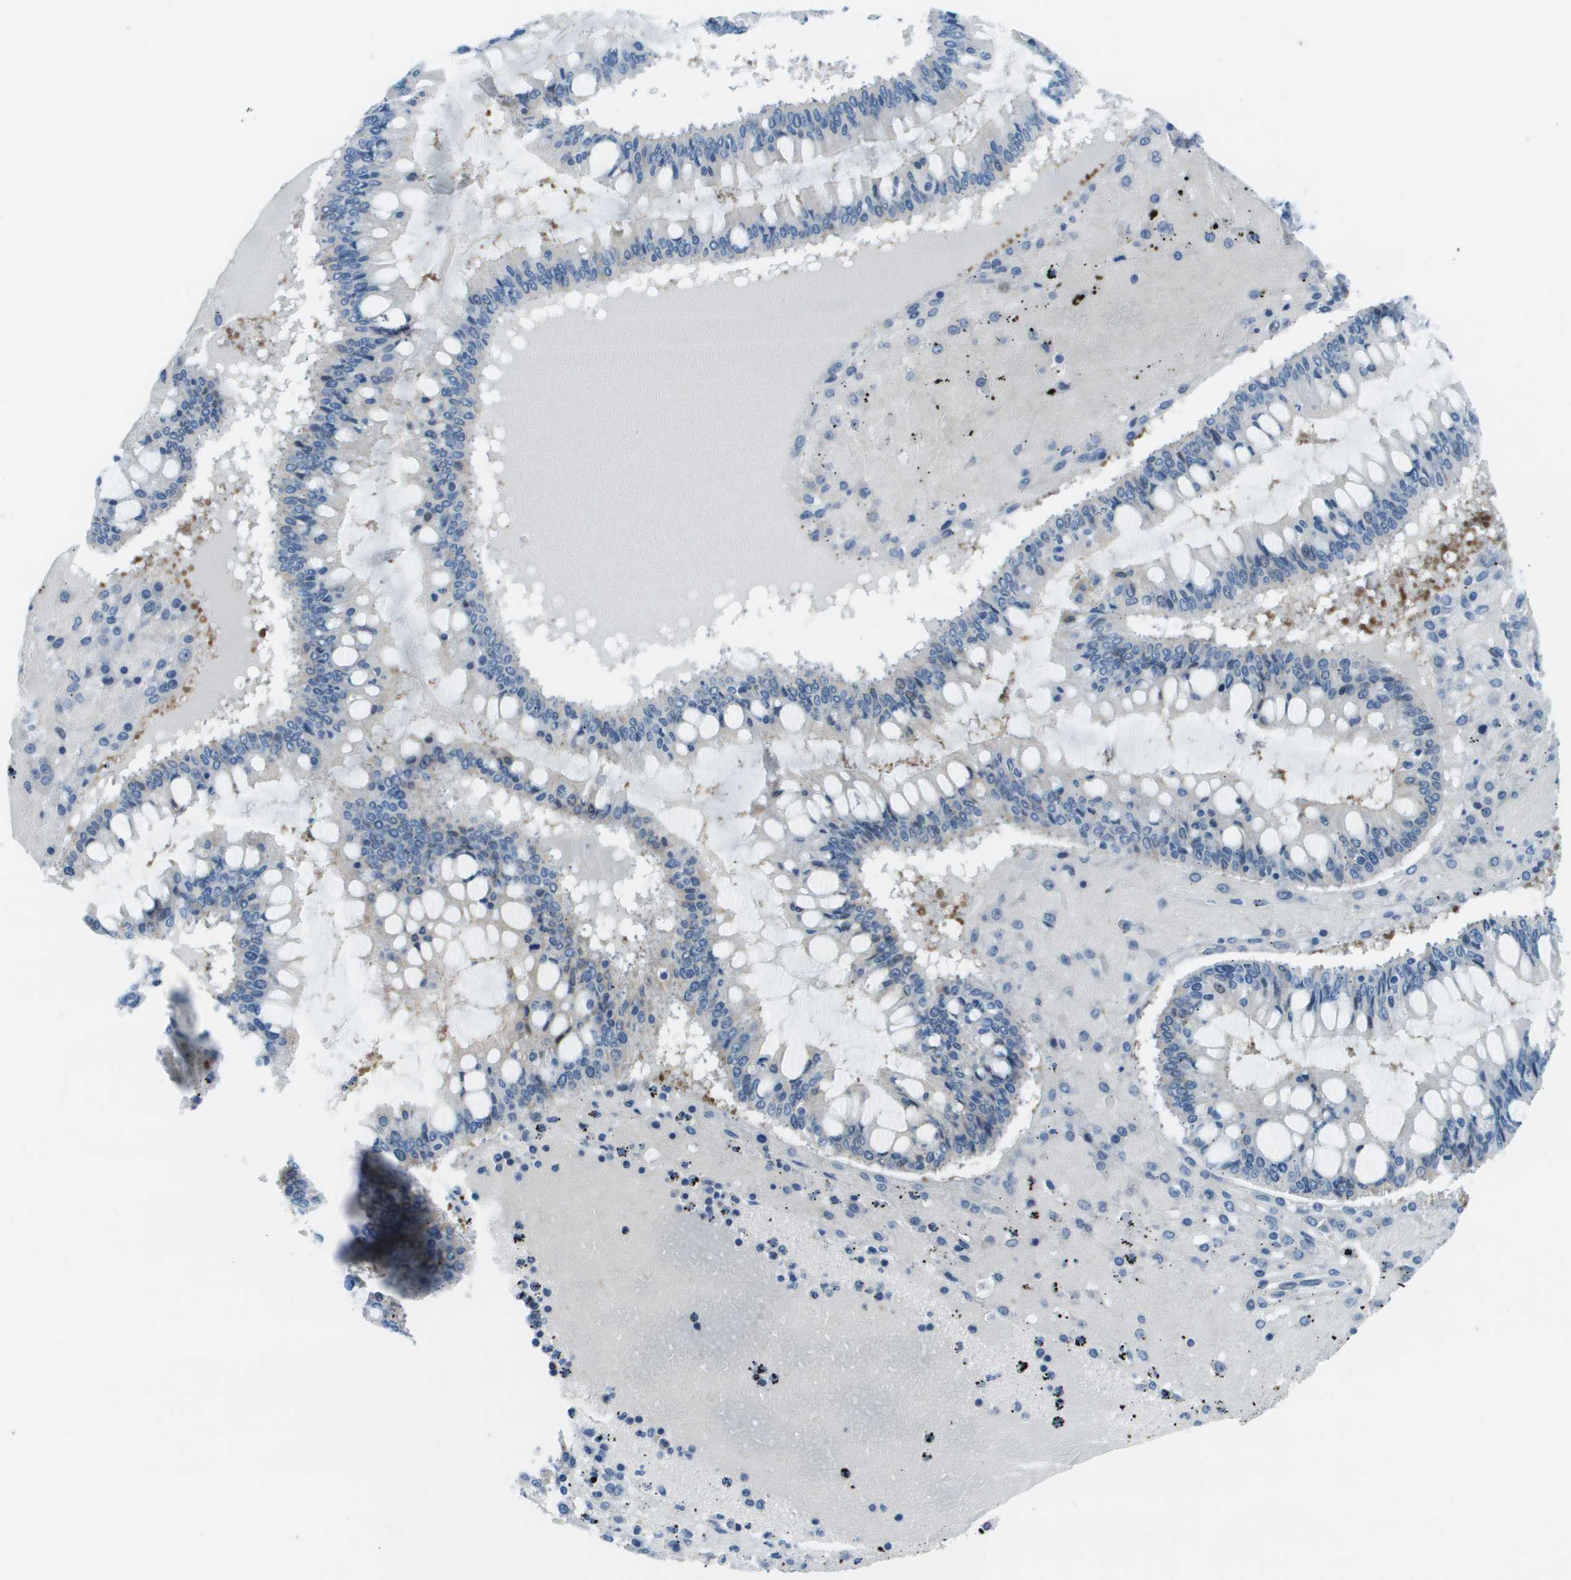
{"staining": {"intensity": "negative", "quantity": "none", "location": "none"}, "tissue": "ovarian cancer", "cell_type": "Tumor cells", "image_type": "cancer", "snomed": [{"axis": "morphology", "description": "Cystadenocarcinoma, mucinous, NOS"}, {"axis": "topography", "description": "Ovary"}], "caption": "A high-resolution micrograph shows immunohistochemistry staining of ovarian cancer (mucinous cystadenocarcinoma), which shows no significant expression in tumor cells.", "gene": "STIP1", "patient": {"sex": "female", "age": 73}}